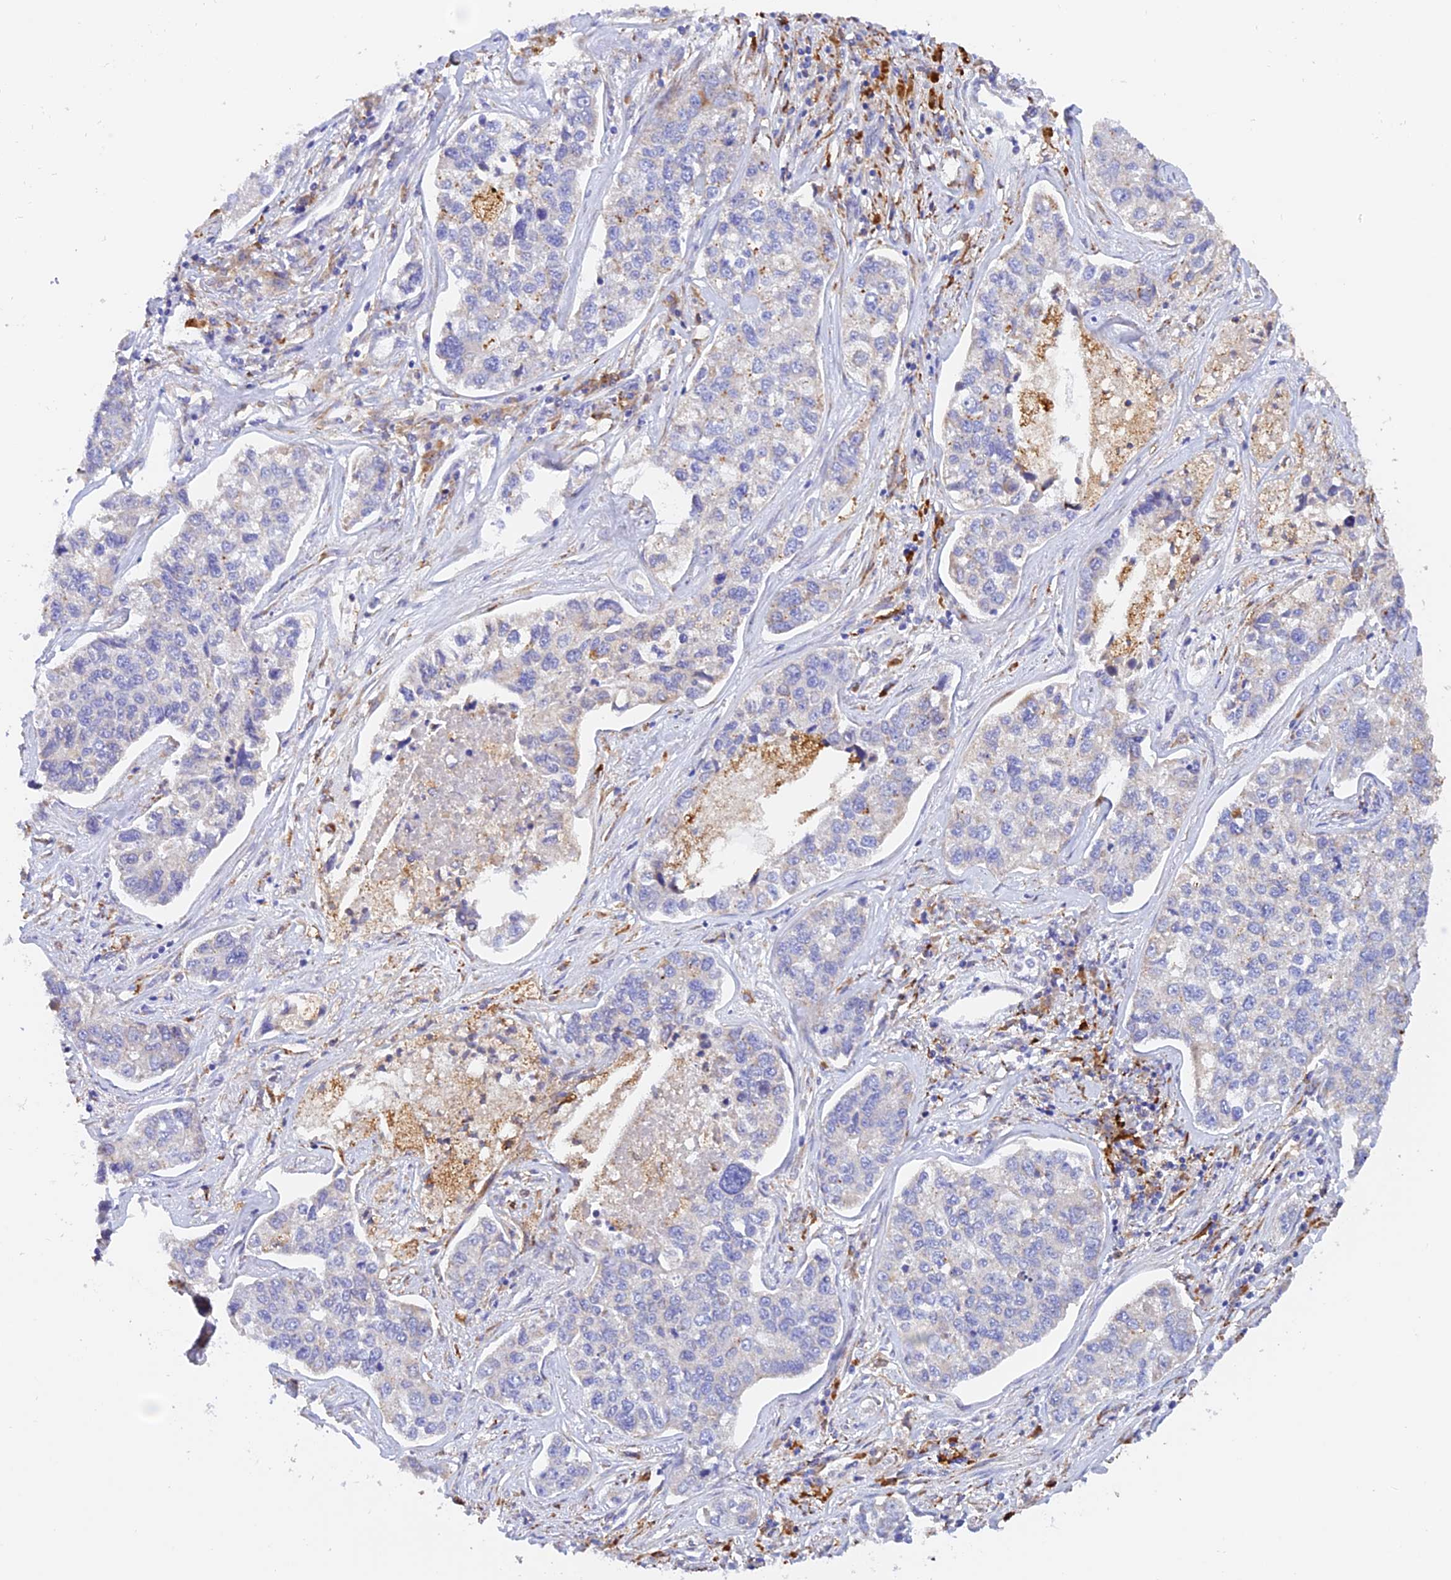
{"staining": {"intensity": "negative", "quantity": "none", "location": "none"}, "tissue": "lung cancer", "cell_type": "Tumor cells", "image_type": "cancer", "snomed": [{"axis": "morphology", "description": "Adenocarcinoma, NOS"}, {"axis": "topography", "description": "Lung"}], "caption": "Immunohistochemistry histopathology image of neoplastic tissue: lung cancer (adenocarcinoma) stained with DAB (3,3'-diaminobenzidine) reveals no significant protein expression in tumor cells.", "gene": "VKORC1", "patient": {"sex": "male", "age": 49}}